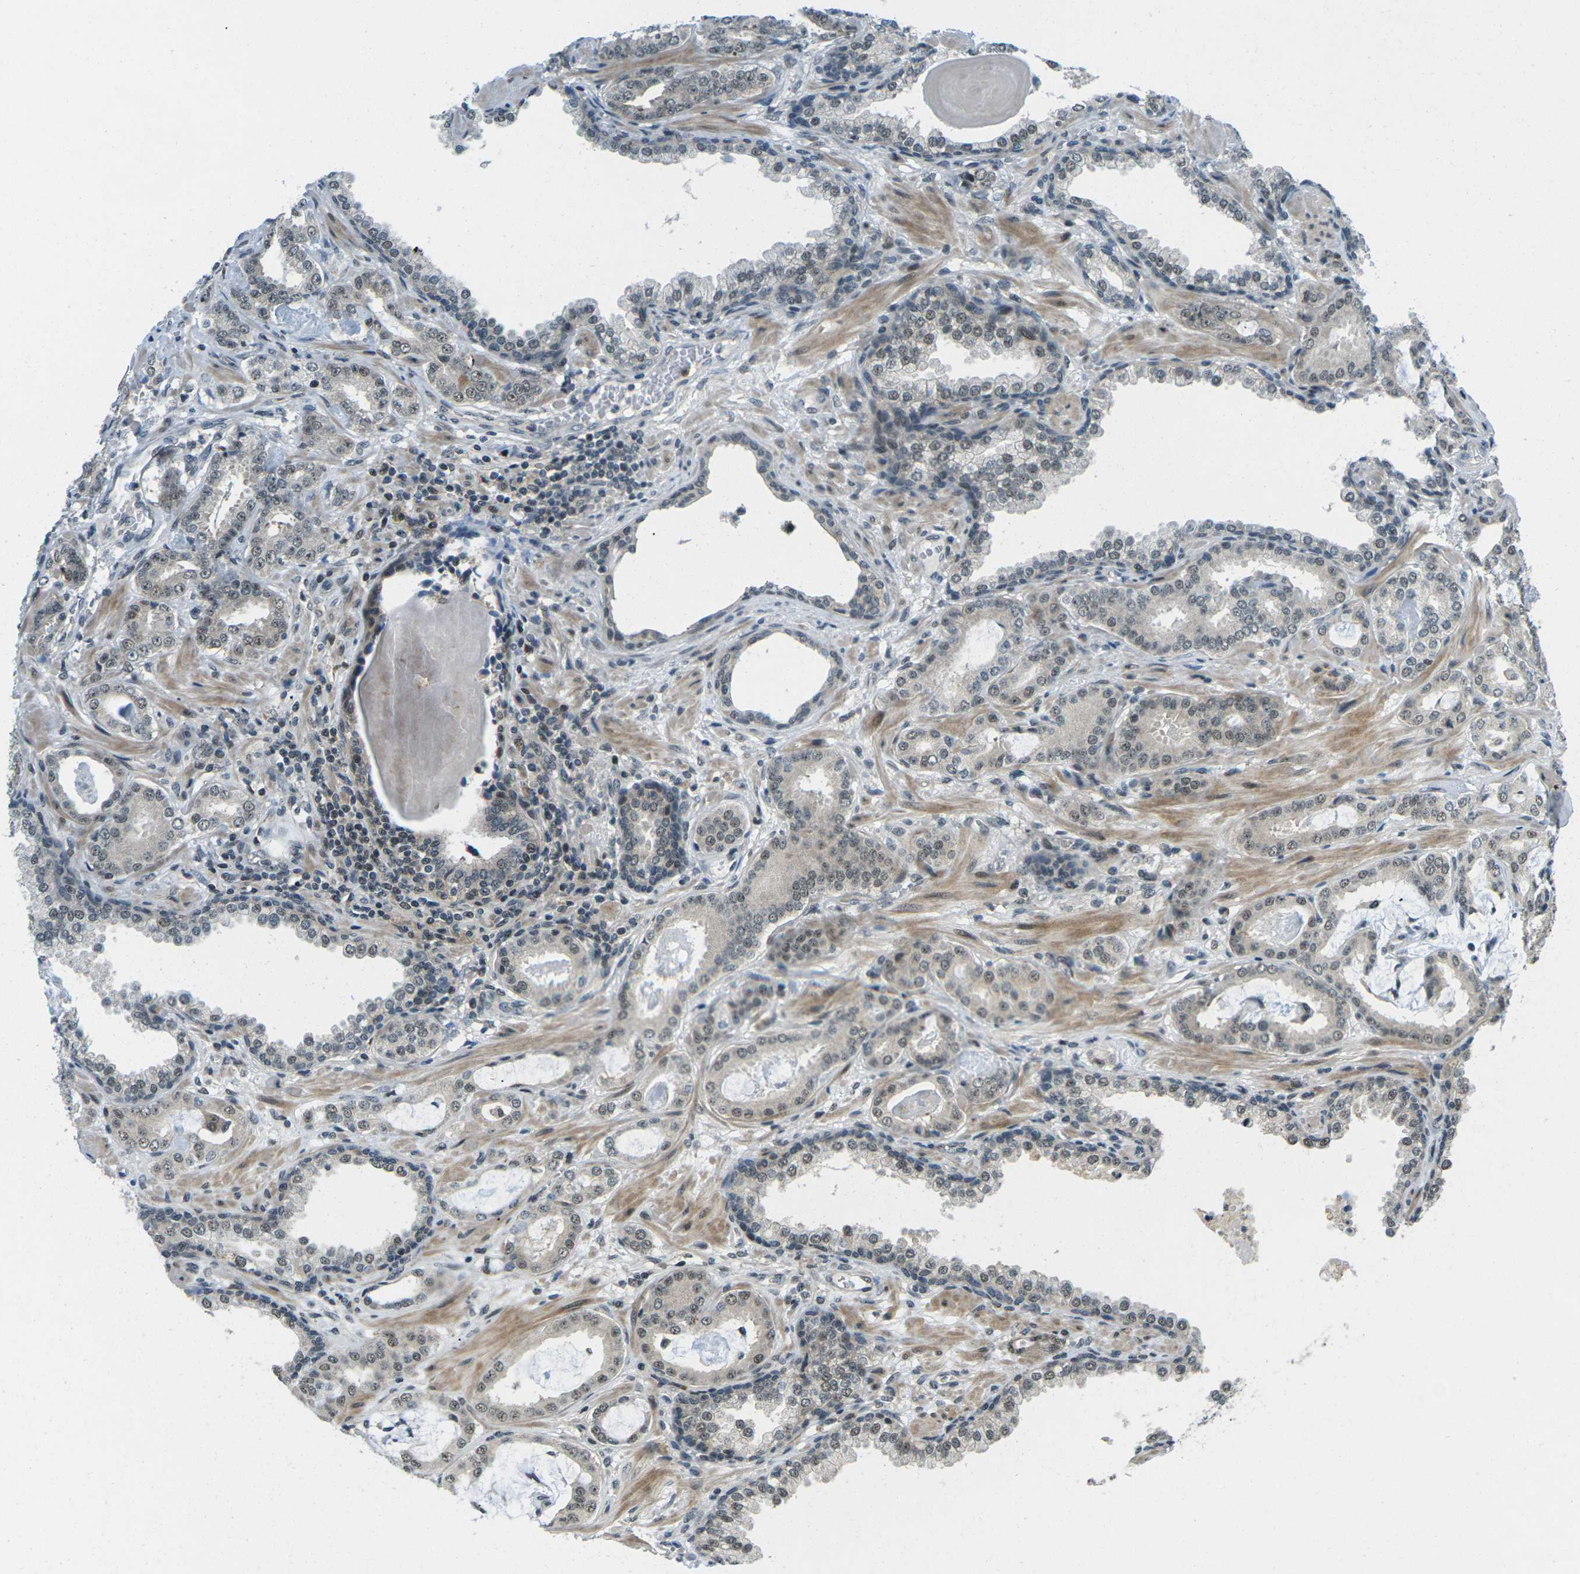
{"staining": {"intensity": "moderate", "quantity": ">75%", "location": "cytoplasmic/membranous,nuclear"}, "tissue": "prostate cancer", "cell_type": "Tumor cells", "image_type": "cancer", "snomed": [{"axis": "morphology", "description": "Adenocarcinoma, Low grade"}, {"axis": "topography", "description": "Prostate"}], "caption": "Human prostate cancer stained with a protein marker reveals moderate staining in tumor cells.", "gene": "UBE2S", "patient": {"sex": "male", "age": 53}}